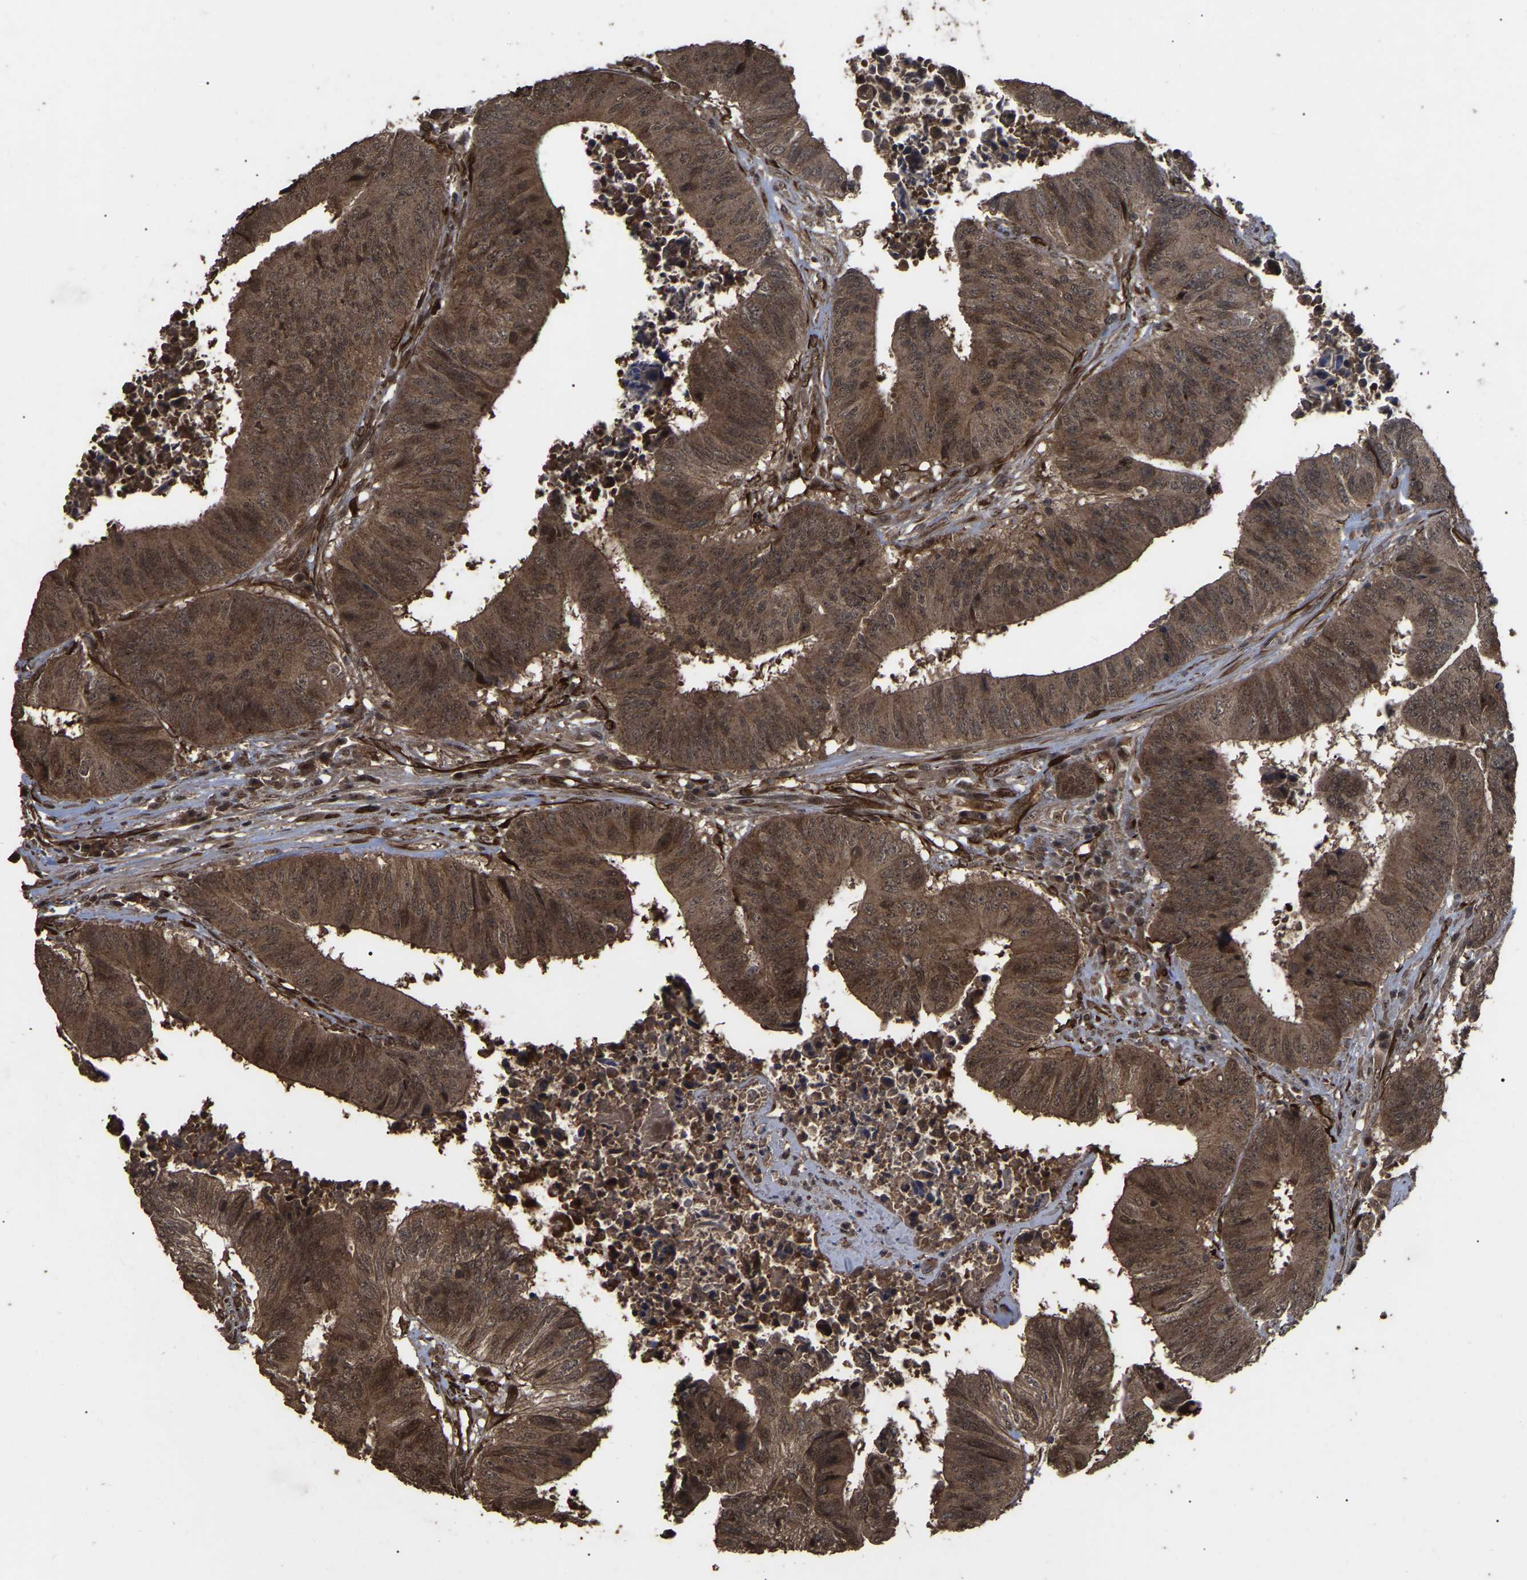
{"staining": {"intensity": "moderate", "quantity": ">75%", "location": "cytoplasmic/membranous,nuclear"}, "tissue": "colorectal cancer", "cell_type": "Tumor cells", "image_type": "cancer", "snomed": [{"axis": "morphology", "description": "Adenocarcinoma, NOS"}, {"axis": "topography", "description": "Rectum"}], "caption": "Tumor cells display moderate cytoplasmic/membranous and nuclear positivity in approximately >75% of cells in adenocarcinoma (colorectal).", "gene": "FAM161B", "patient": {"sex": "male", "age": 72}}